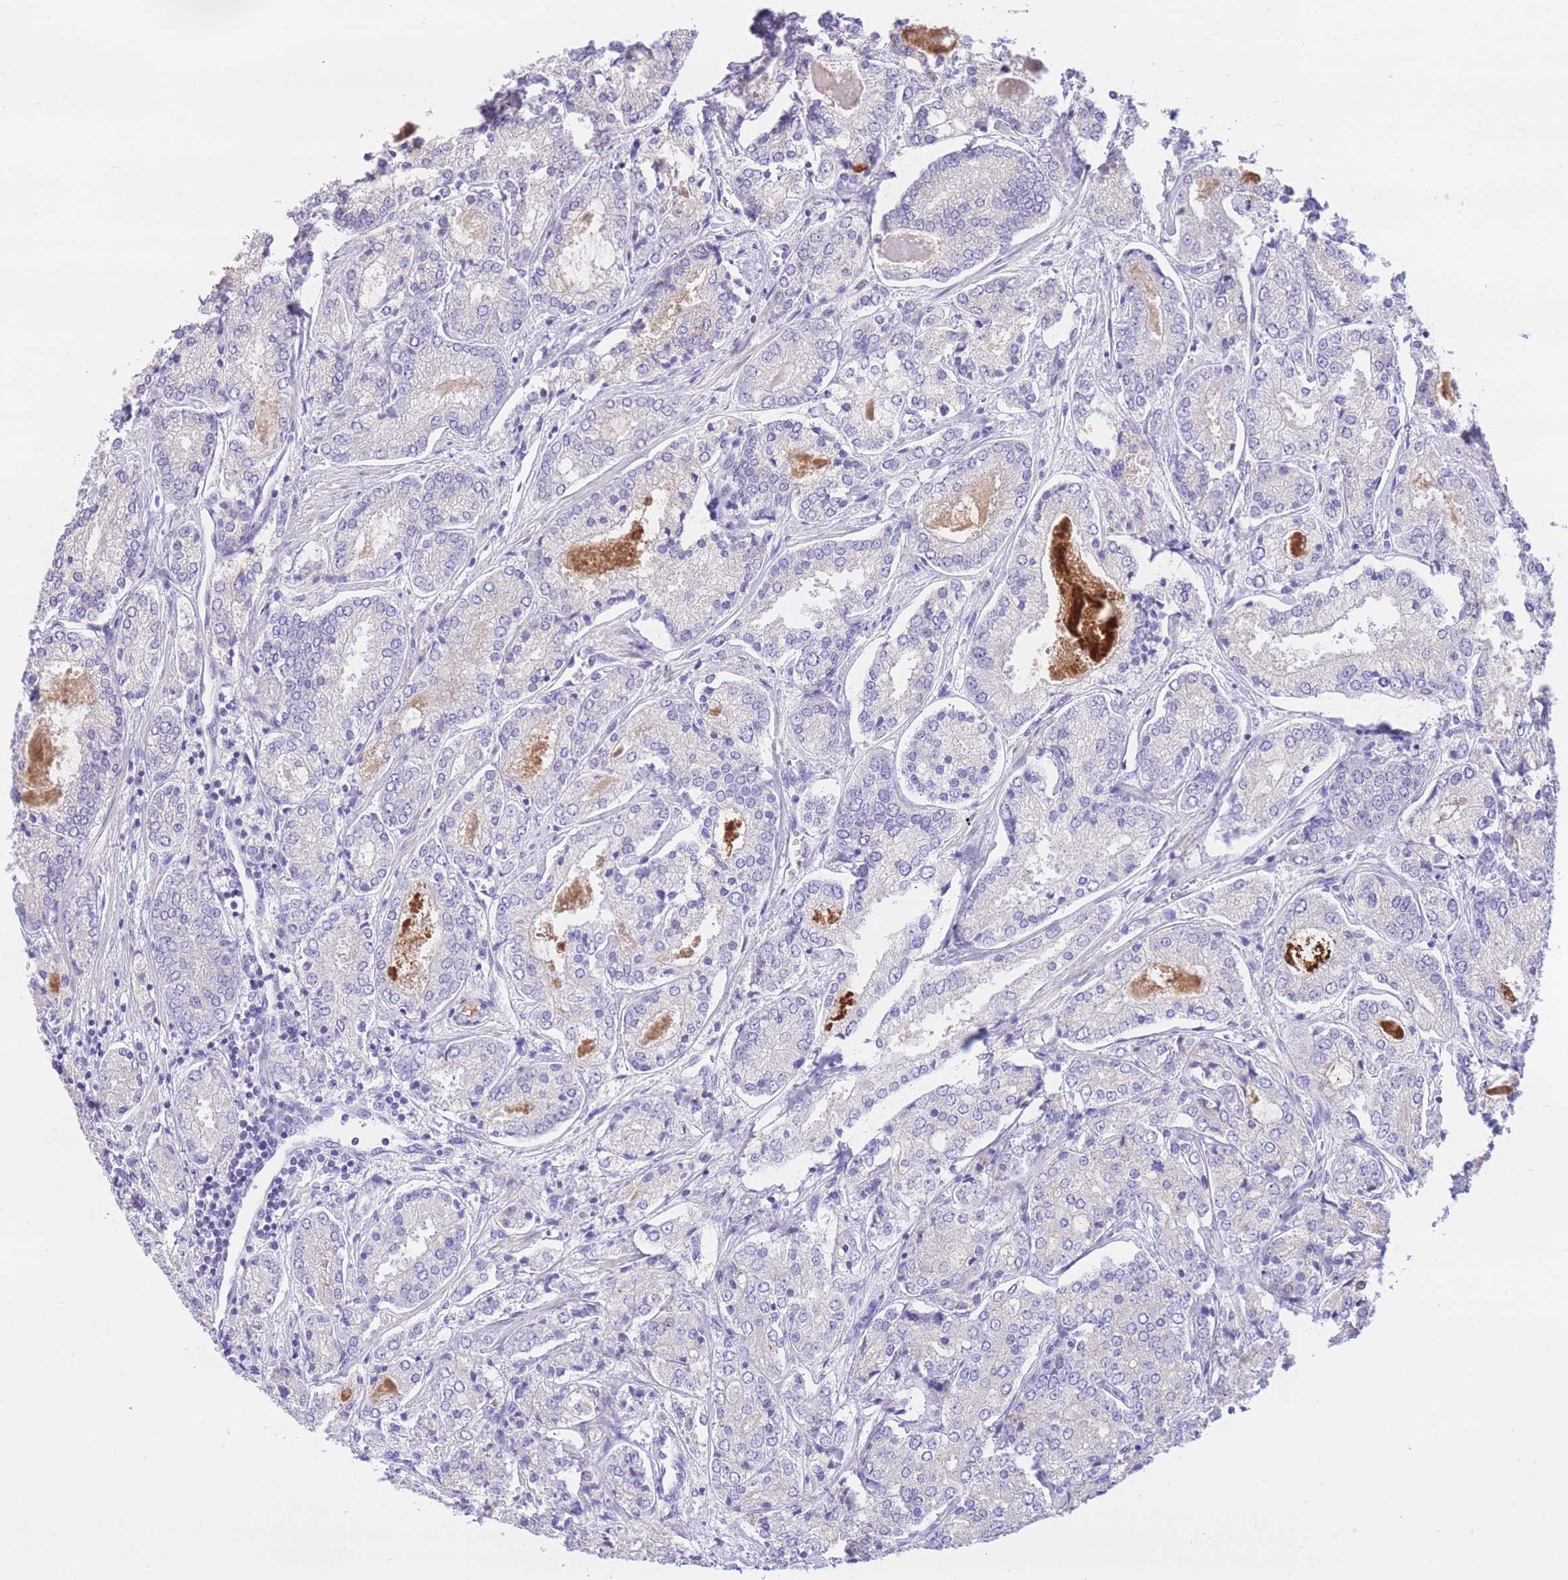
{"staining": {"intensity": "negative", "quantity": "none", "location": "none"}, "tissue": "prostate cancer", "cell_type": "Tumor cells", "image_type": "cancer", "snomed": [{"axis": "morphology", "description": "Adenocarcinoma, High grade"}, {"axis": "topography", "description": "Prostate"}], "caption": "The immunohistochemistry (IHC) histopathology image has no significant positivity in tumor cells of adenocarcinoma (high-grade) (prostate) tissue.", "gene": "RPL39L", "patient": {"sex": "male", "age": 63}}